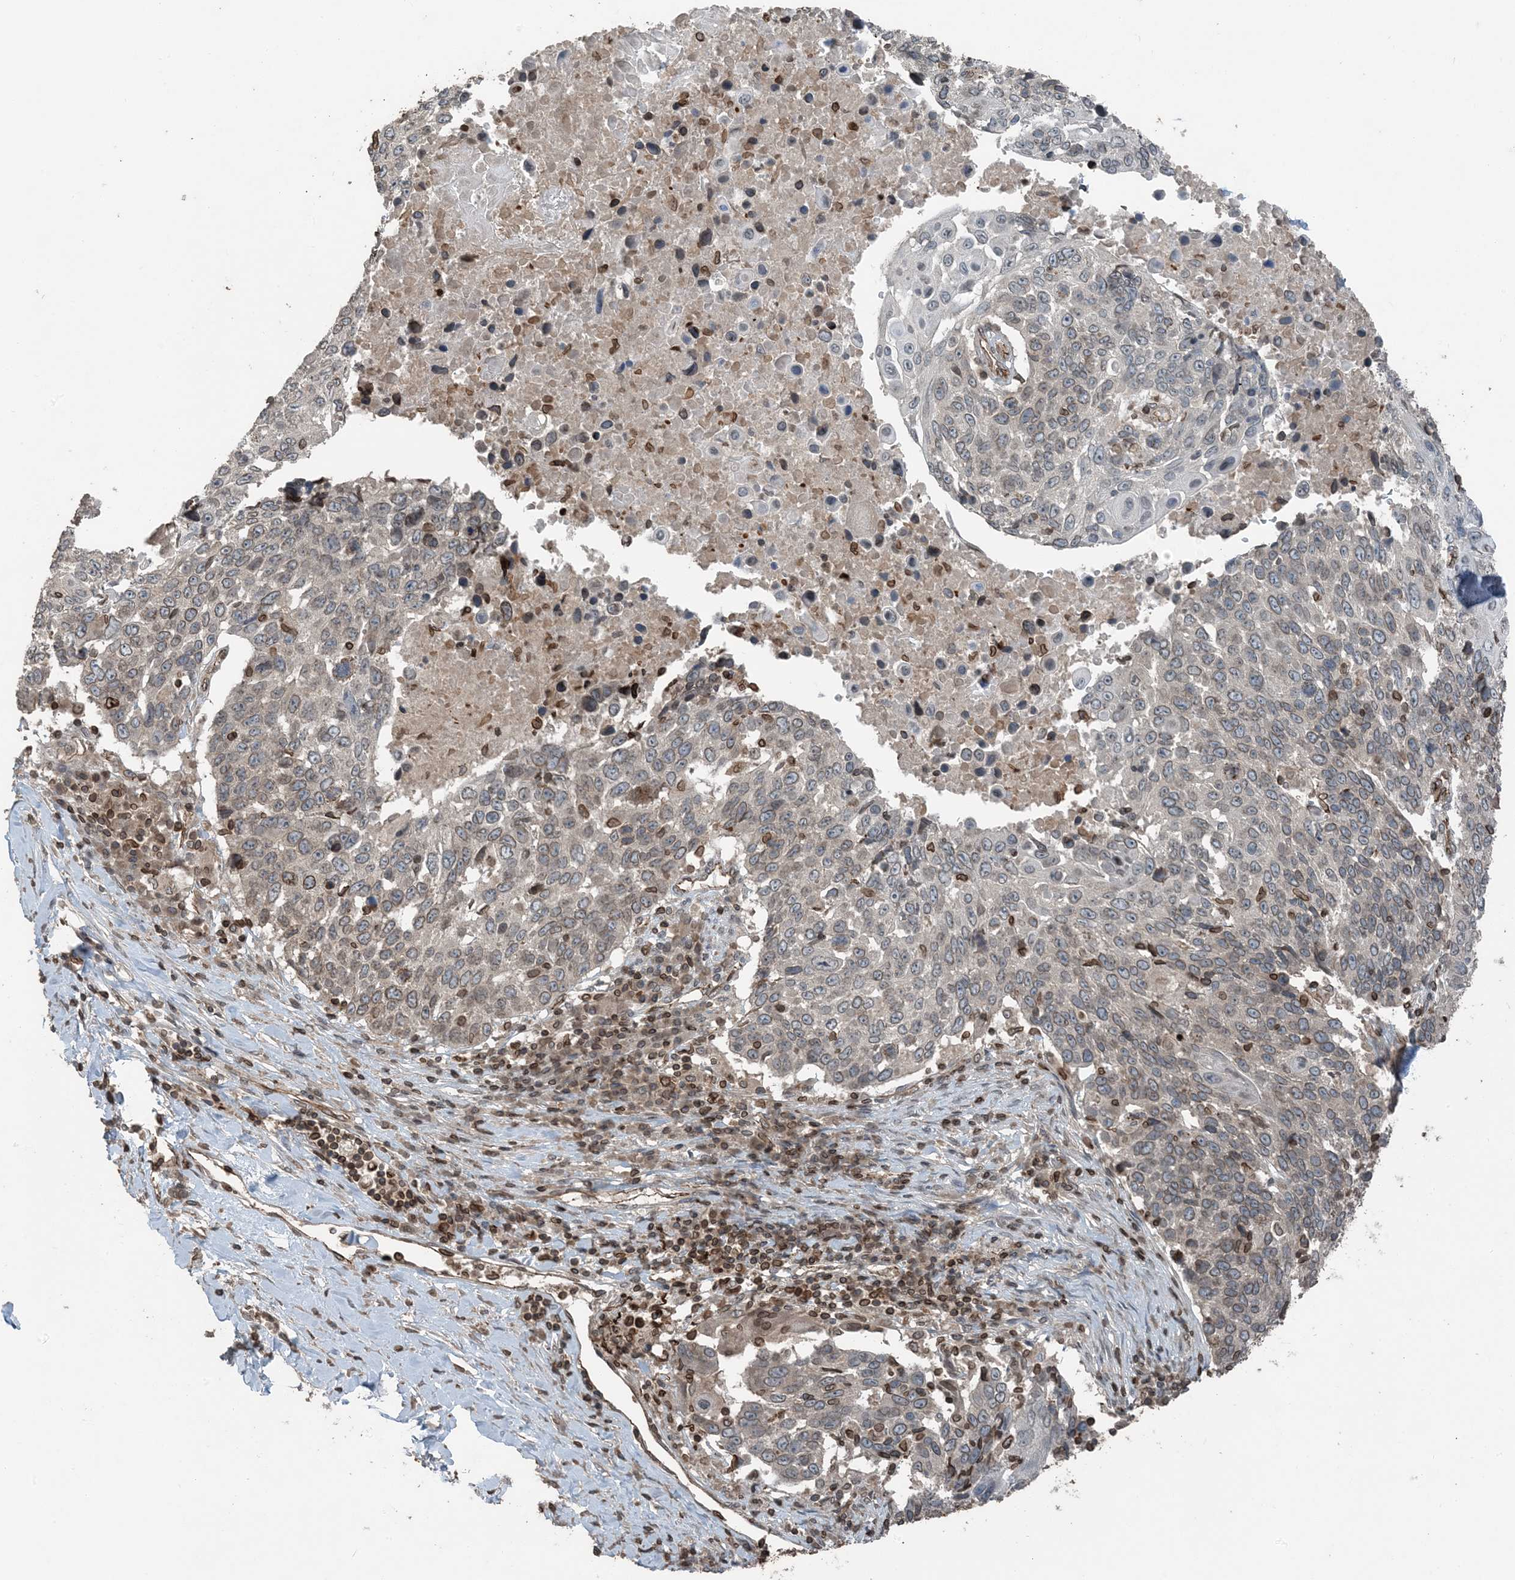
{"staining": {"intensity": "weak", "quantity": "25%-75%", "location": "cytoplasmic/membranous,nuclear"}, "tissue": "lung cancer", "cell_type": "Tumor cells", "image_type": "cancer", "snomed": [{"axis": "morphology", "description": "Squamous cell carcinoma, NOS"}, {"axis": "topography", "description": "Lung"}], "caption": "Lung cancer (squamous cell carcinoma) tissue displays weak cytoplasmic/membranous and nuclear positivity in approximately 25%-75% of tumor cells, visualized by immunohistochemistry.", "gene": "ZFAND2B", "patient": {"sex": "male", "age": 66}}